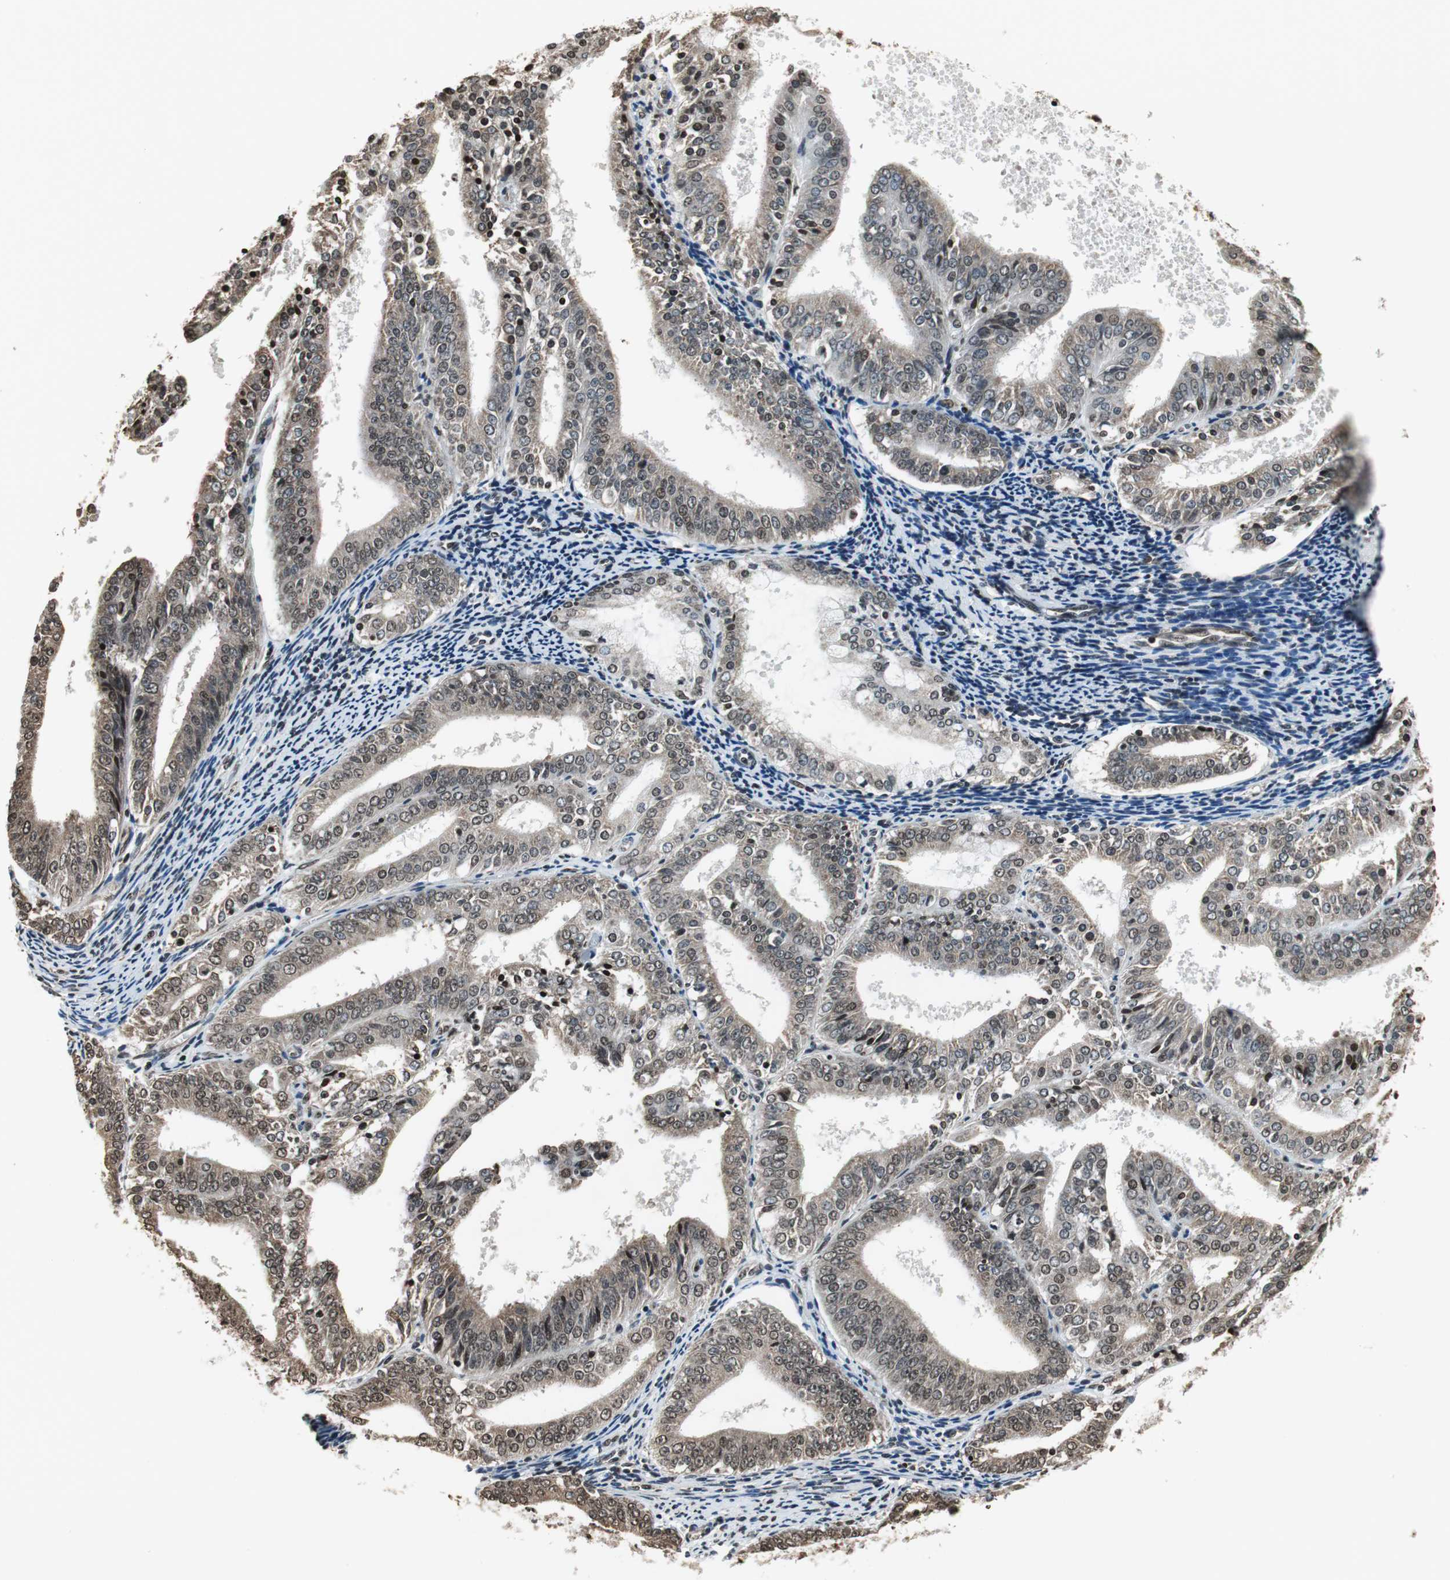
{"staining": {"intensity": "moderate", "quantity": "25%-75%", "location": "cytoplasmic/membranous,nuclear"}, "tissue": "endometrial cancer", "cell_type": "Tumor cells", "image_type": "cancer", "snomed": [{"axis": "morphology", "description": "Adenocarcinoma, NOS"}, {"axis": "topography", "description": "Endometrium"}], "caption": "Immunohistochemical staining of endometrial cancer exhibits medium levels of moderate cytoplasmic/membranous and nuclear positivity in about 25%-75% of tumor cells. The staining is performed using DAB (3,3'-diaminobenzidine) brown chromogen to label protein expression. The nuclei are counter-stained blue using hematoxylin.", "gene": "REST", "patient": {"sex": "female", "age": 63}}